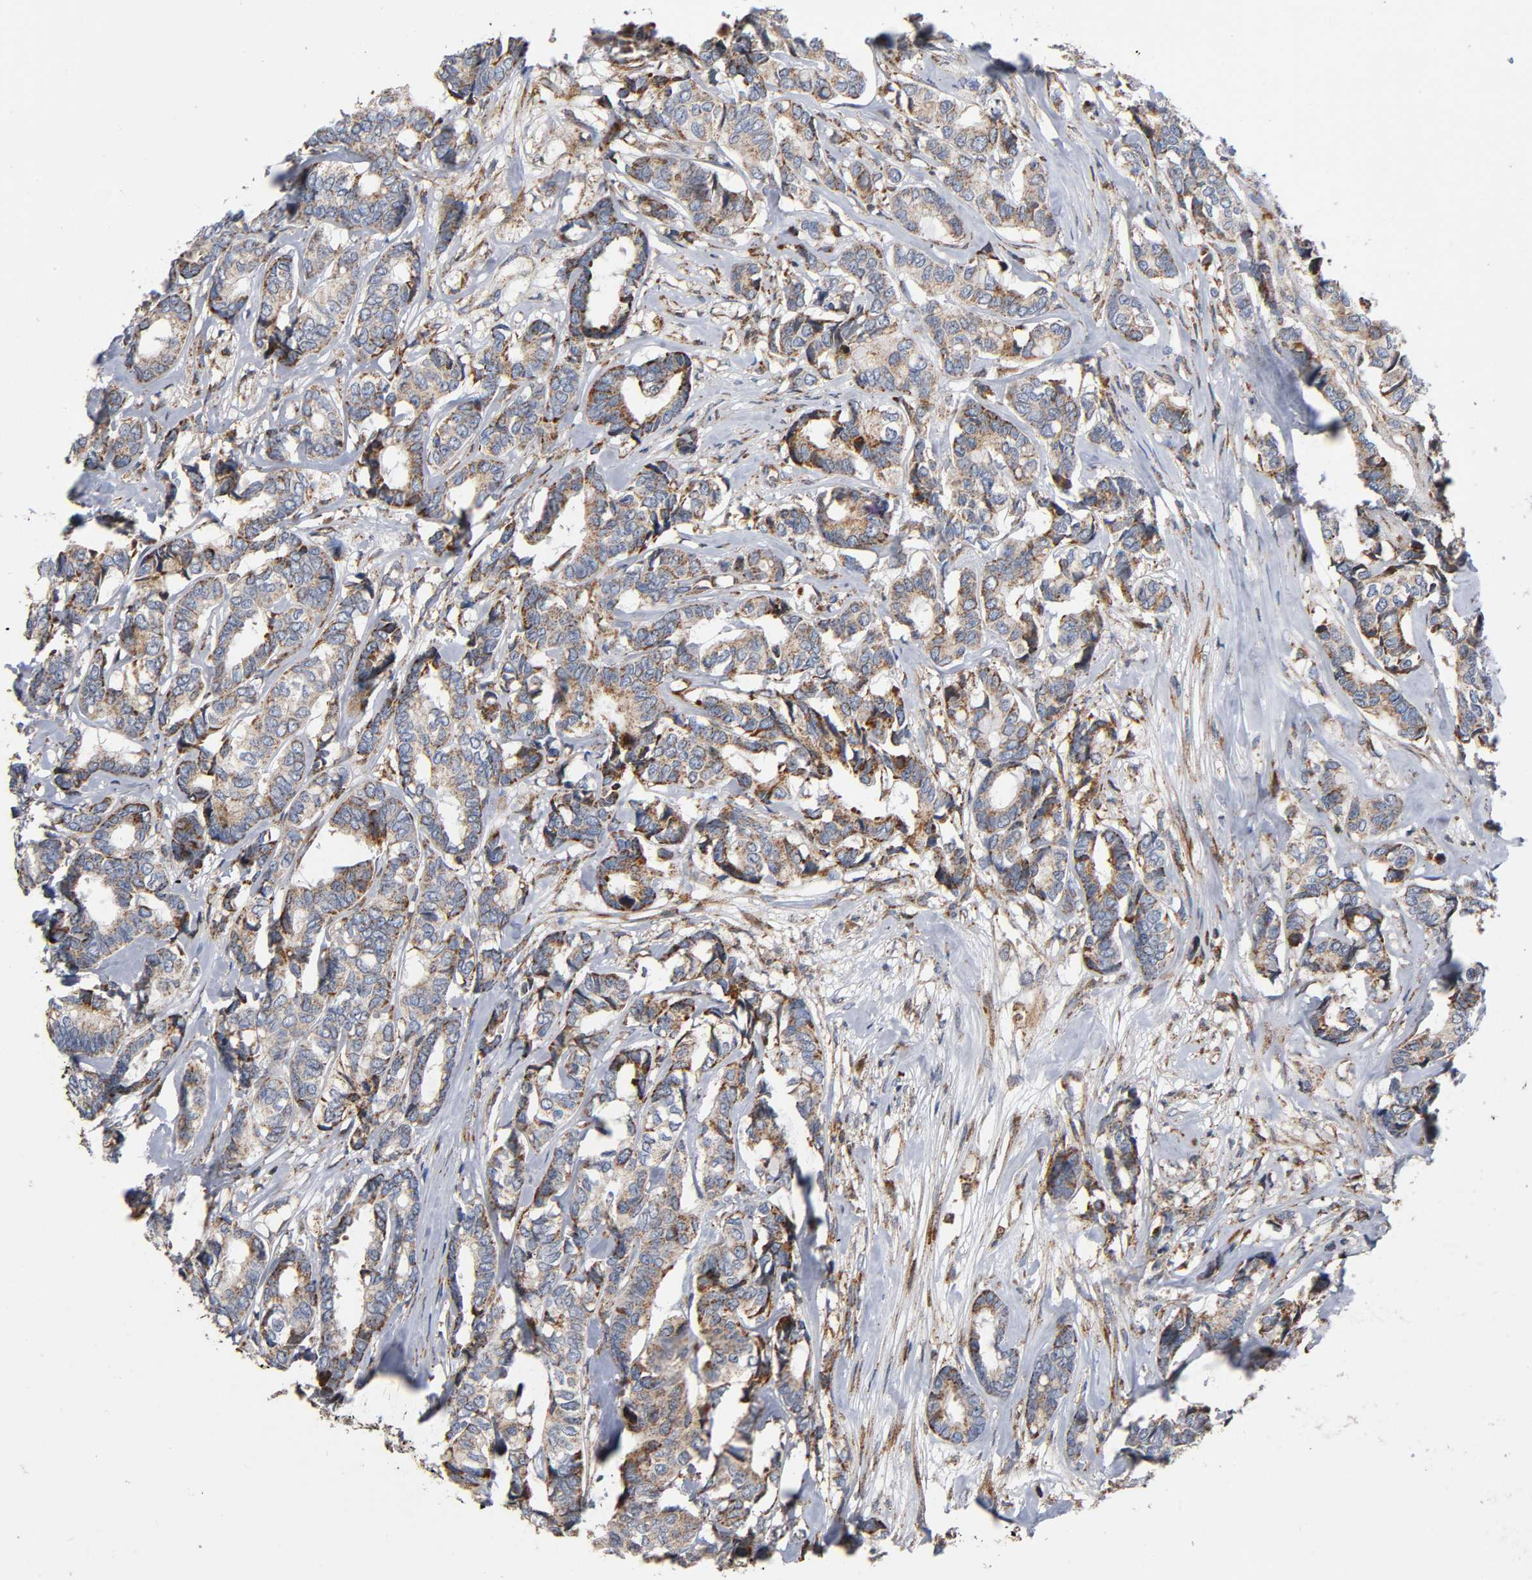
{"staining": {"intensity": "moderate", "quantity": "25%-75%", "location": "cytoplasmic/membranous"}, "tissue": "breast cancer", "cell_type": "Tumor cells", "image_type": "cancer", "snomed": [{"axis": "morphology", "description": "Duct carcinoma"}, {"axis": "topography", "description": "Breast"}], "caption": "A micrograph of breast cancer stained for a protein displays moderate cytoplasmic/membranous brown staining in tumor cells. The staining was performed using DAB, with brown indicating positive protein expression. Nuclei are stained blue with hematoxylin.", "gene": "MAP3K1", "patient": {"sex": "female", "age": 87}}